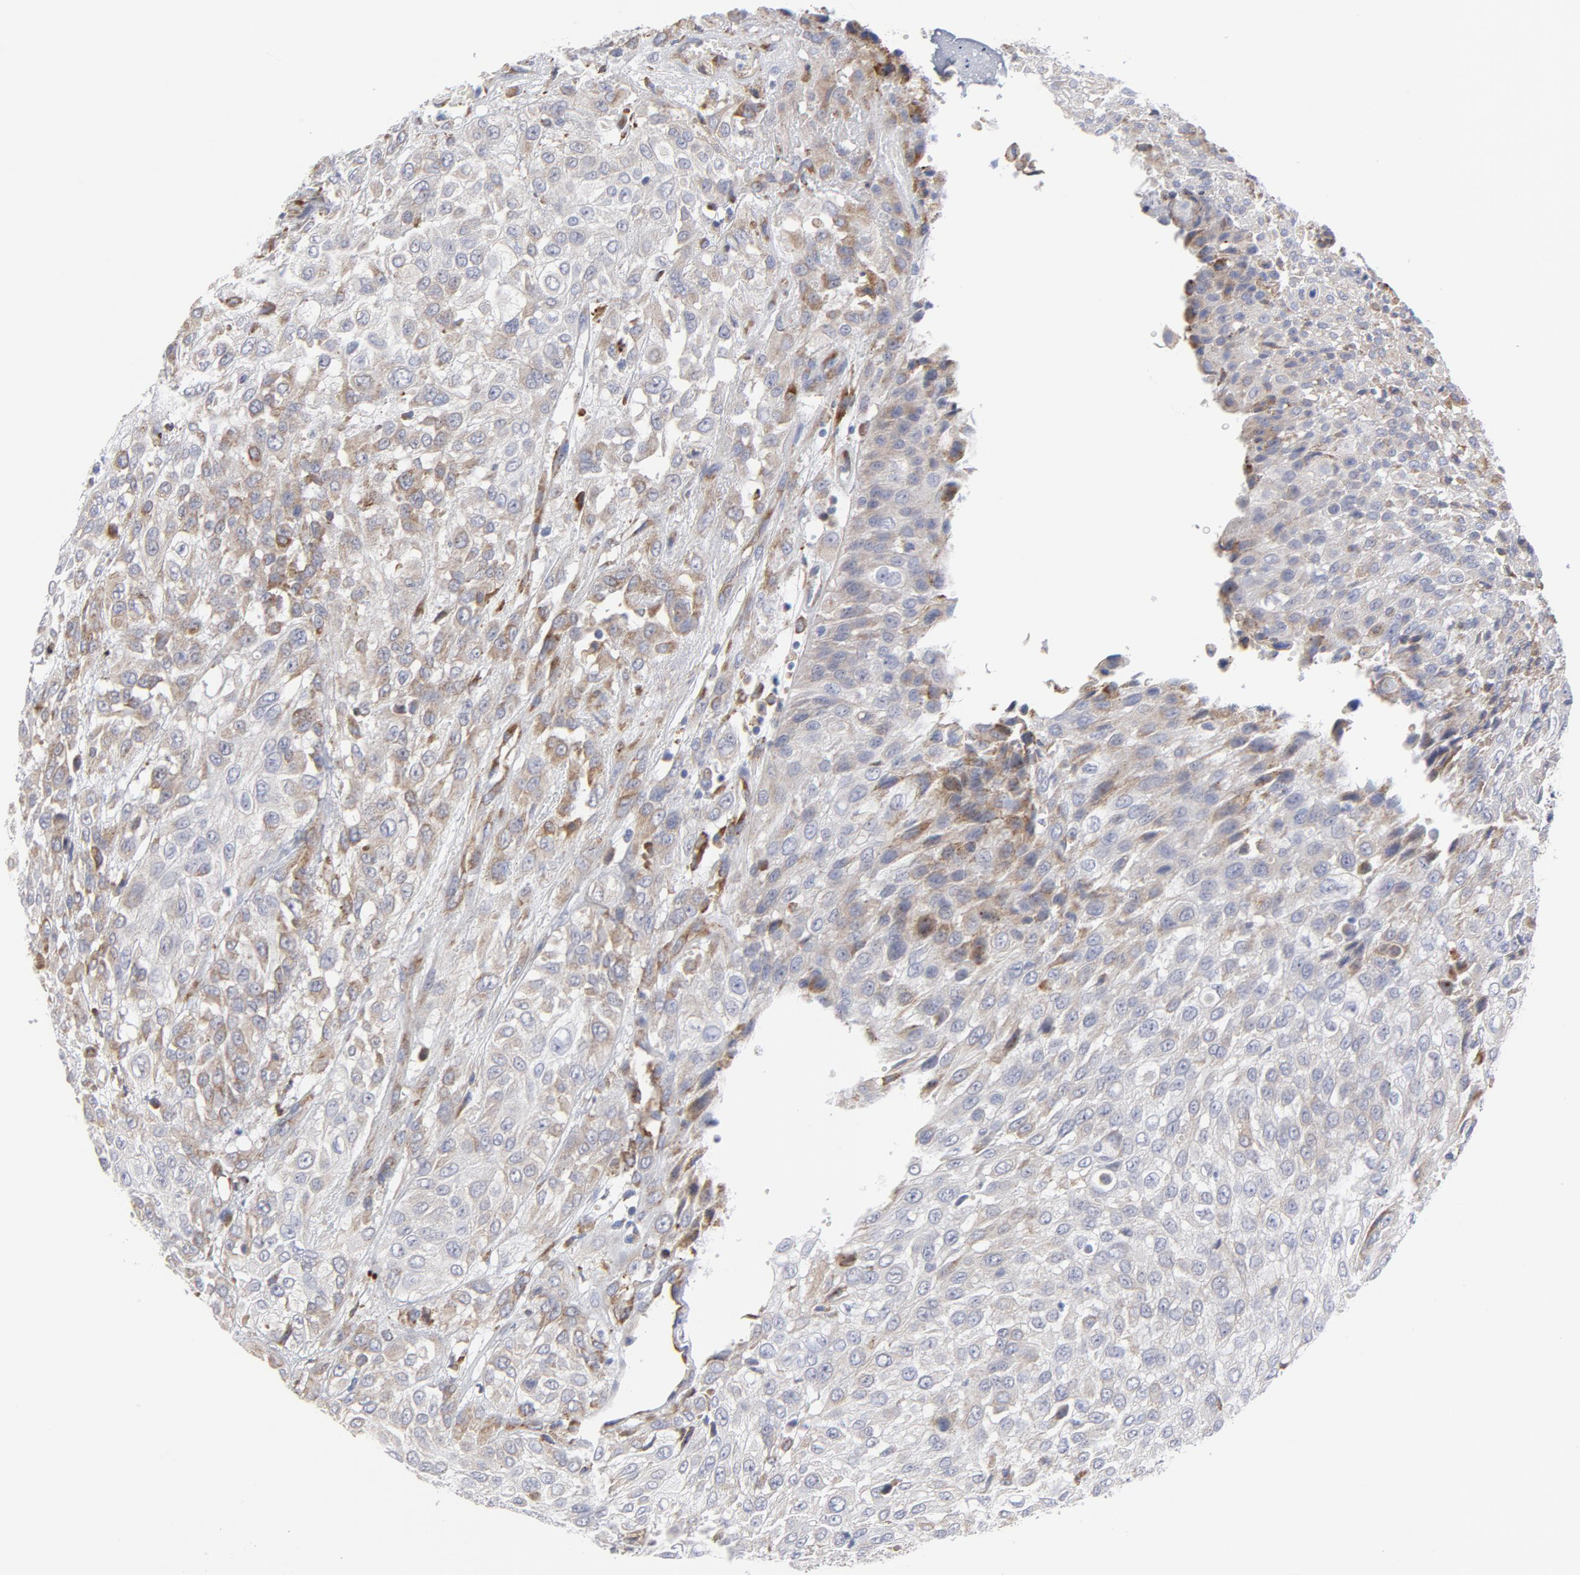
{"staining": {"intensity": "moderate", "quantity": "<25%", "location": "cytoplasmic/membranous"}, "tissue": "urothelial cancer", "cell_type": "Tumor cells", "image_type": "cancer", "snomed": [{"axis": "morphology", "description": "Urothelial carcinoma, High grade"}, {"axis": "topography", "description": "Urinary bladder"}], "caption": "The histopathology image reveals a brown stain indicating the presence of a protein in the cytoplasmic/membranous of tumor cells in urothelial carcinoma (high-grade).", "gene": "RAPGEF3", "patient": {"sex": "male", "age": 57}}